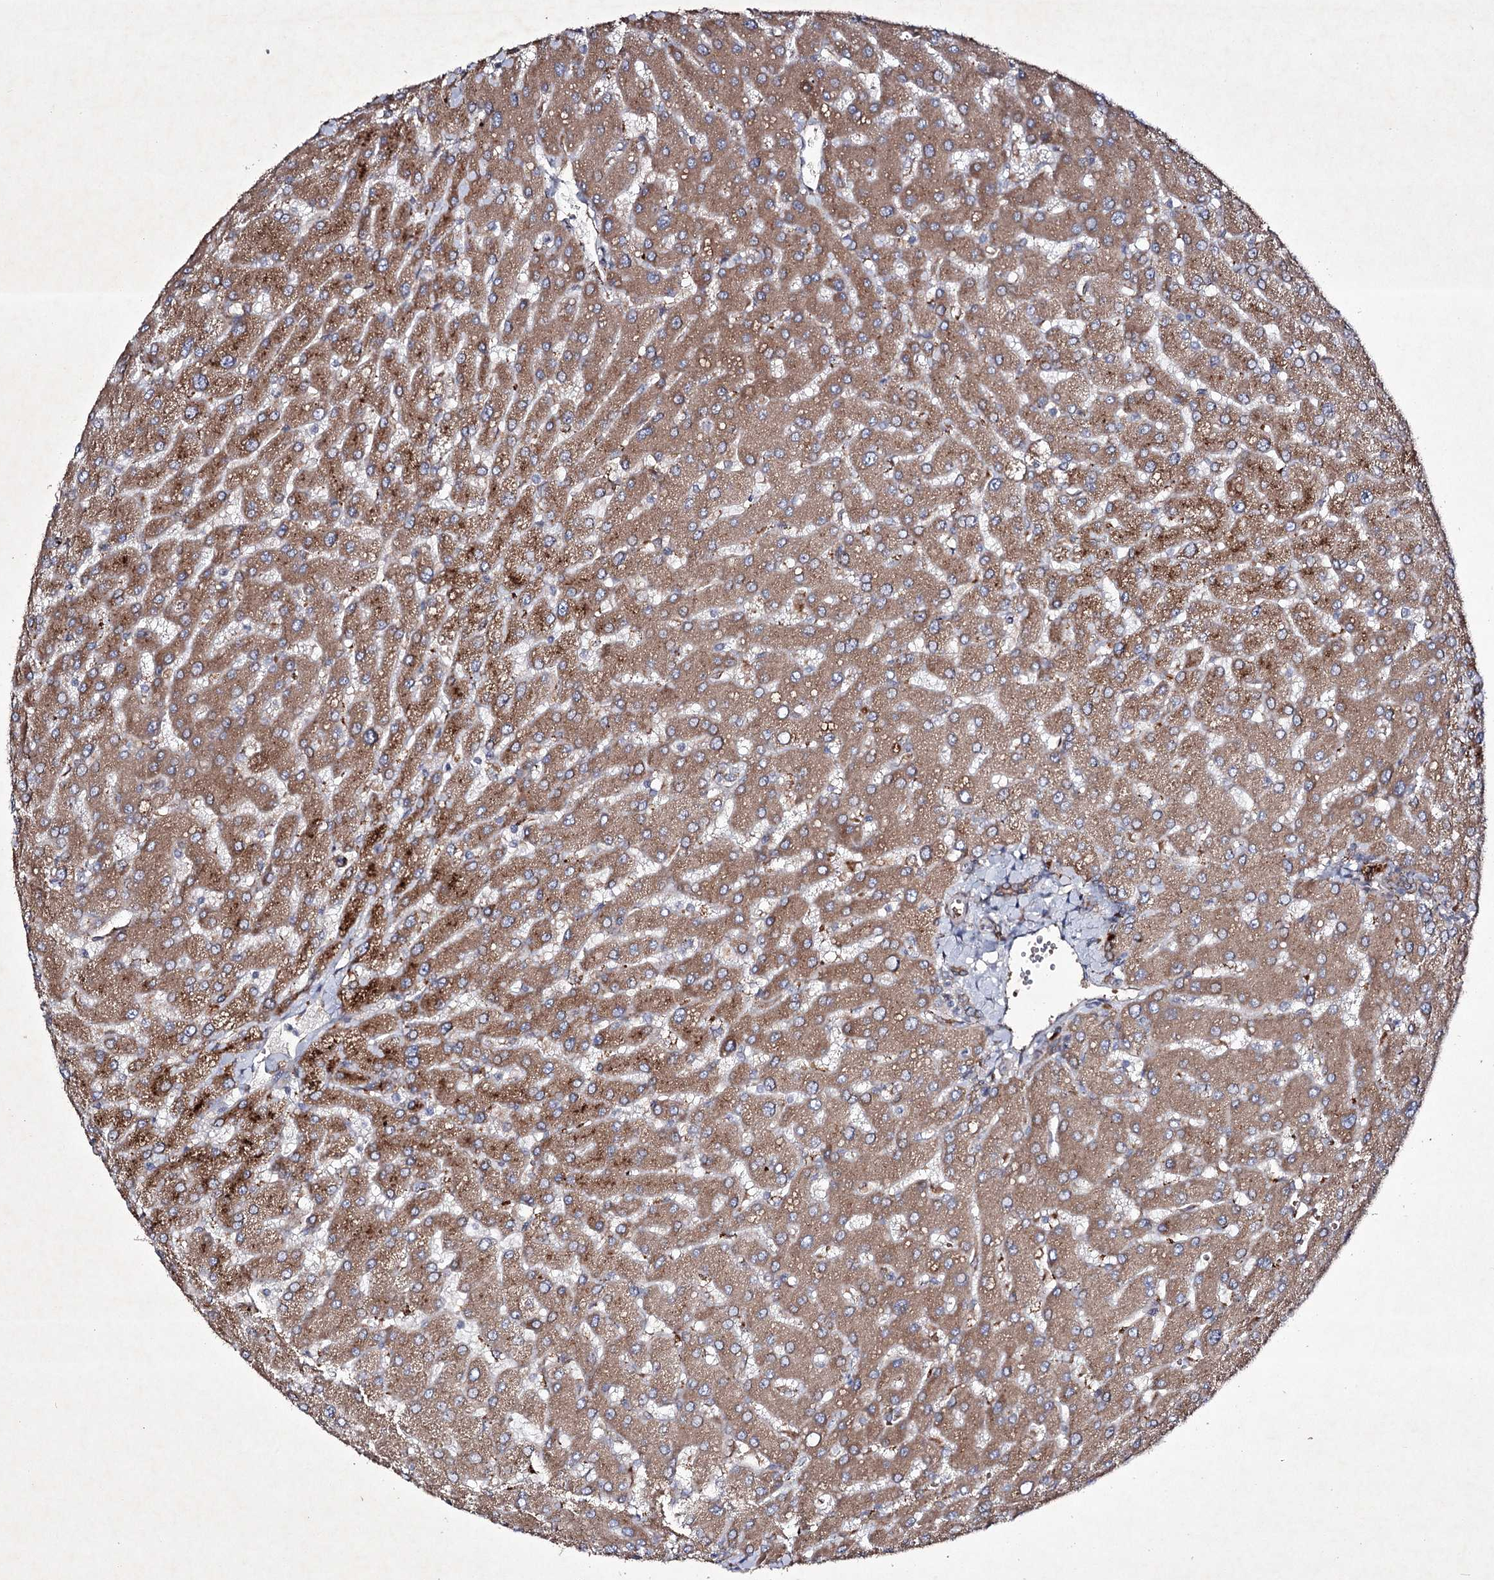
{"staining": {"intensity": "moderate", "quantity": ">75%", "location": "cytoplasmic/membranous"}, "tissue": "liver", "cell_type": "Cholangiocytes", "image_type": "normal", "snomed": [{"axis": "morphology", "description": "Normal tissue, NOS"}, {"axis": "topography", "description": "Liver"}], "caption": "This photomicrograph displays normal liver stained with immunohistochemistry to label a protein in brown. The cytoplasmic/membranous of cholangiocytes show moderate positivity for the protein. Nuclei are counter-stained blue.", "gene": "ALG9", "patient": {"sex": "male", "age": 55}}